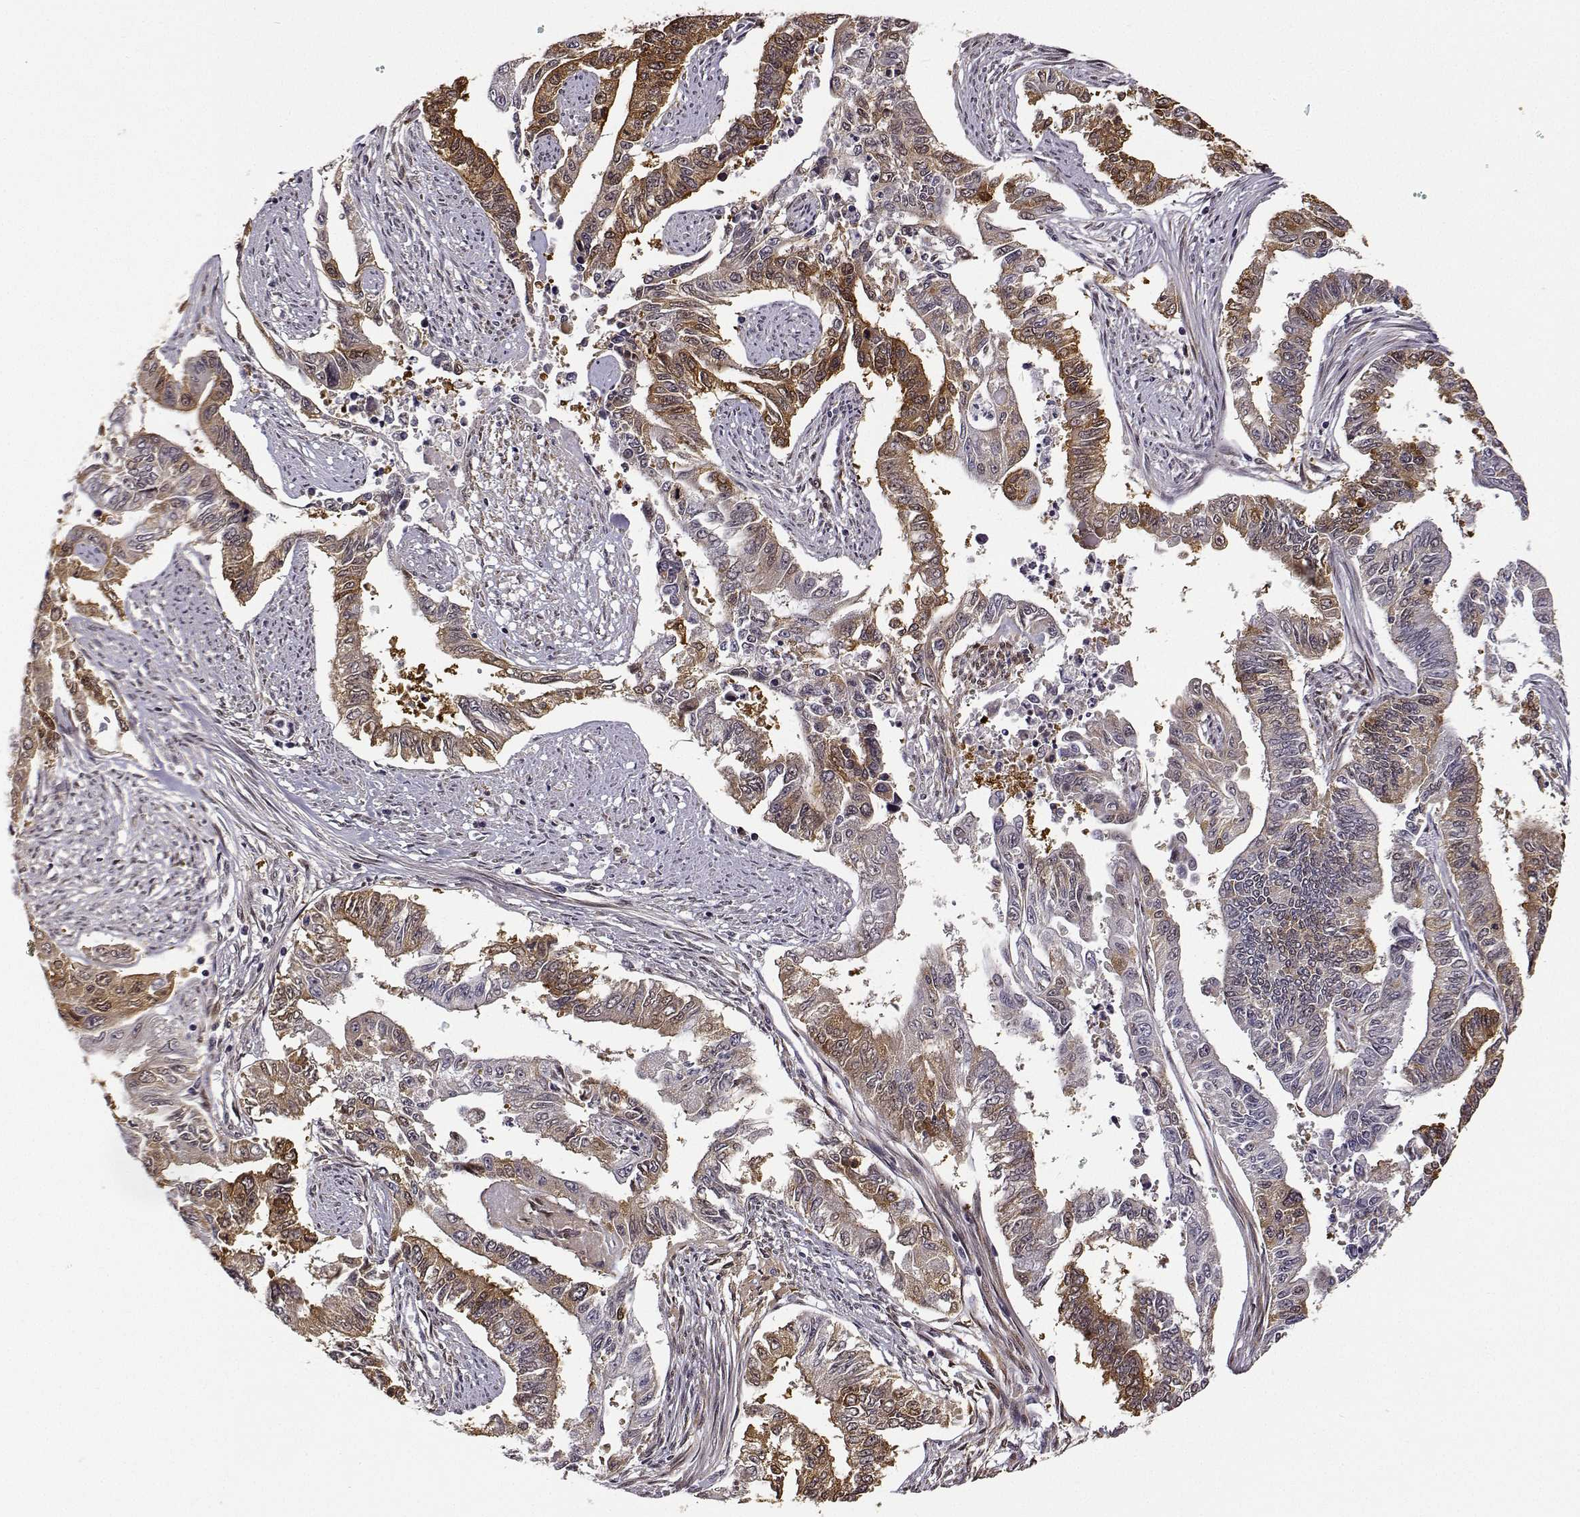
{"staining": {"intensity": "moderate", "quantity": "25%-75%", "location": "cytoplasmic/membranous"}, "tissue": "endometrial cancer", "cell_type": "Tumor cells", "image_type": "cancer", "snomed": [{"axis": "morphology", "description": "Adenocarcinoma, NOS"}, {"axis": "topography", "description": "Uterus"}], "caption": "Moderate cytoplasmic/membranous expression for a protein is appreciated in about 25%-75% of tumor cells of adenocarcinoma (endometrial) using IHC.", "gene": "PHGDH", "patient": {"sex": "female", "age": 59}}